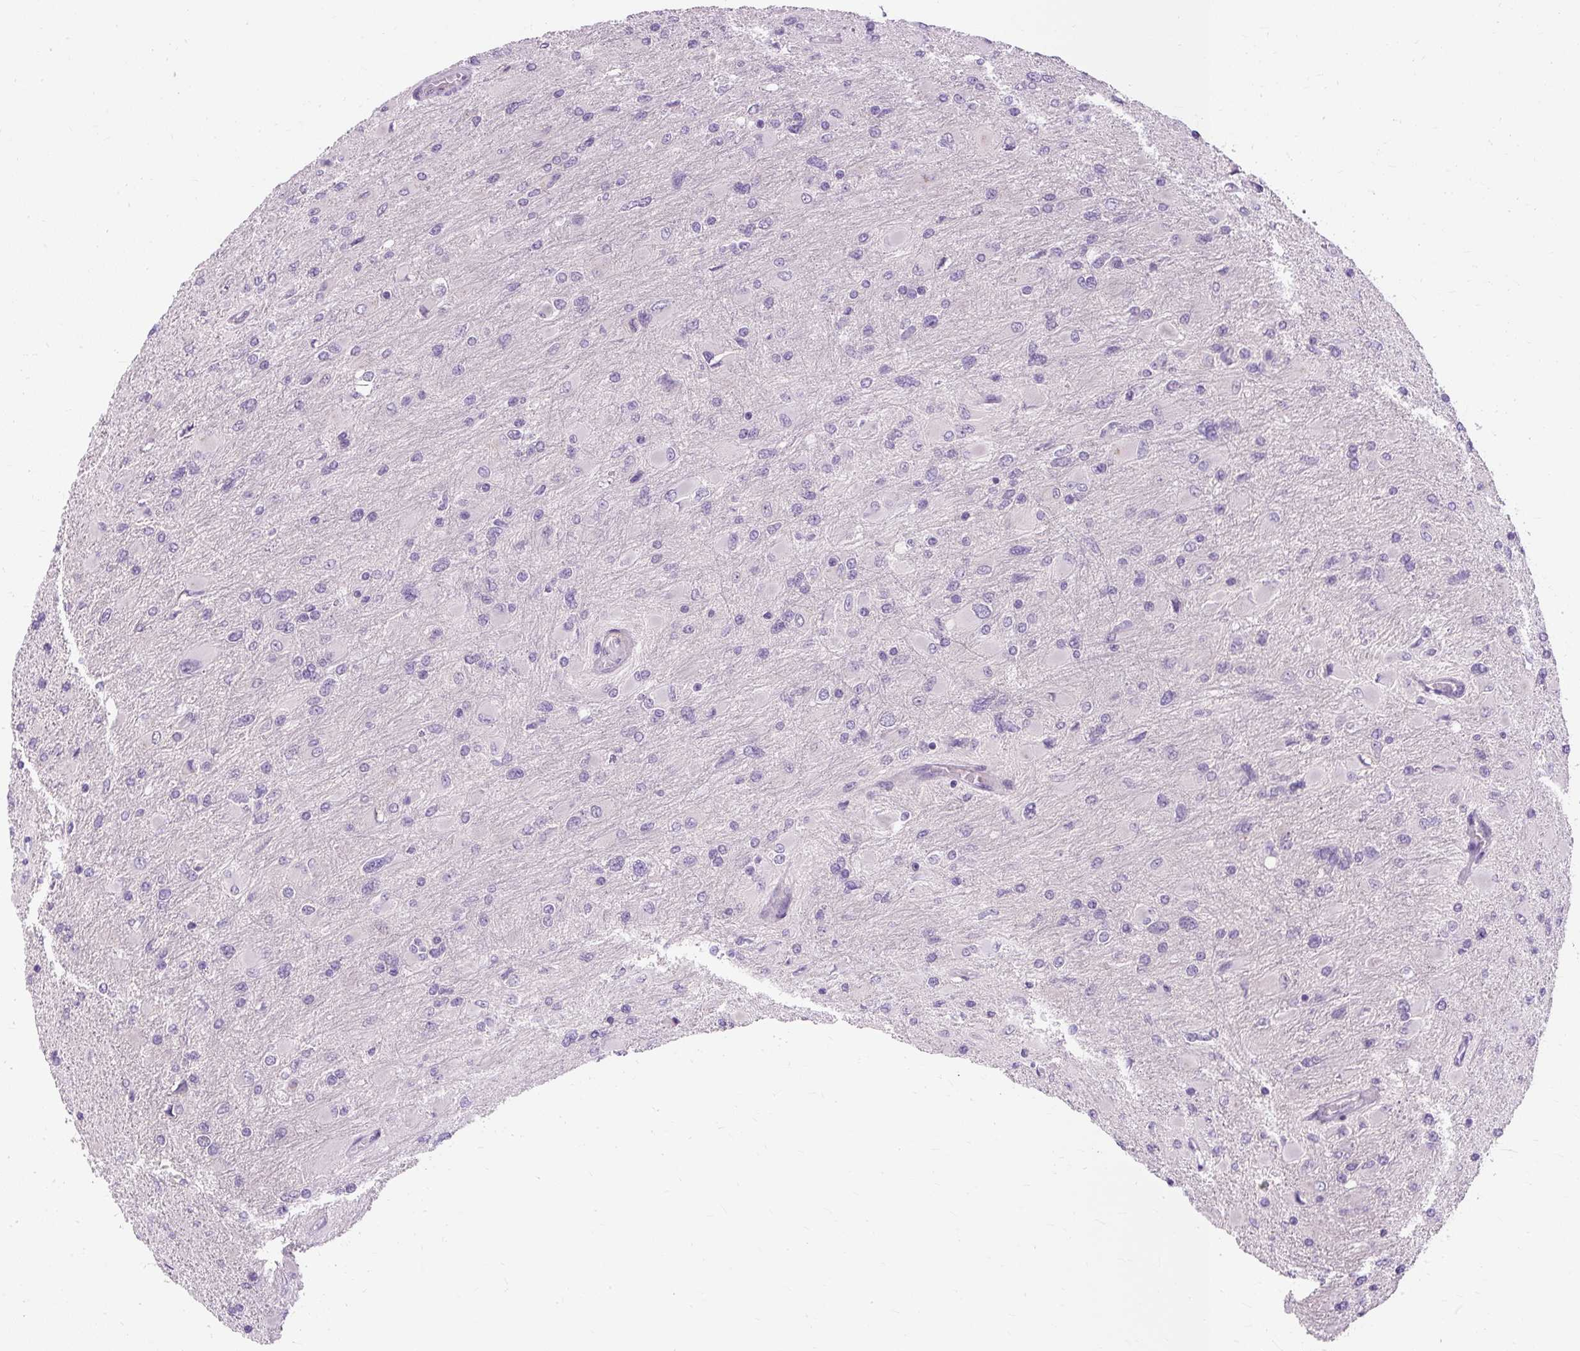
{"staining": {"intensity": "negative", "quantity": "none", "location": "none"}, "tissue": "glioma", "cell_type": "Tumor cells", "image_type": "cancer", "snomed": [{"axis": "morphology", "description": "Glioma, malignant, High grade"}, {"axis": "topography", "description": "Cerebral cortex"}], "caption": "Tumor cells are negative for protein expression in human glioma.", "gene": "RYBP", "patient": {"sex": "female", "age": 36}}